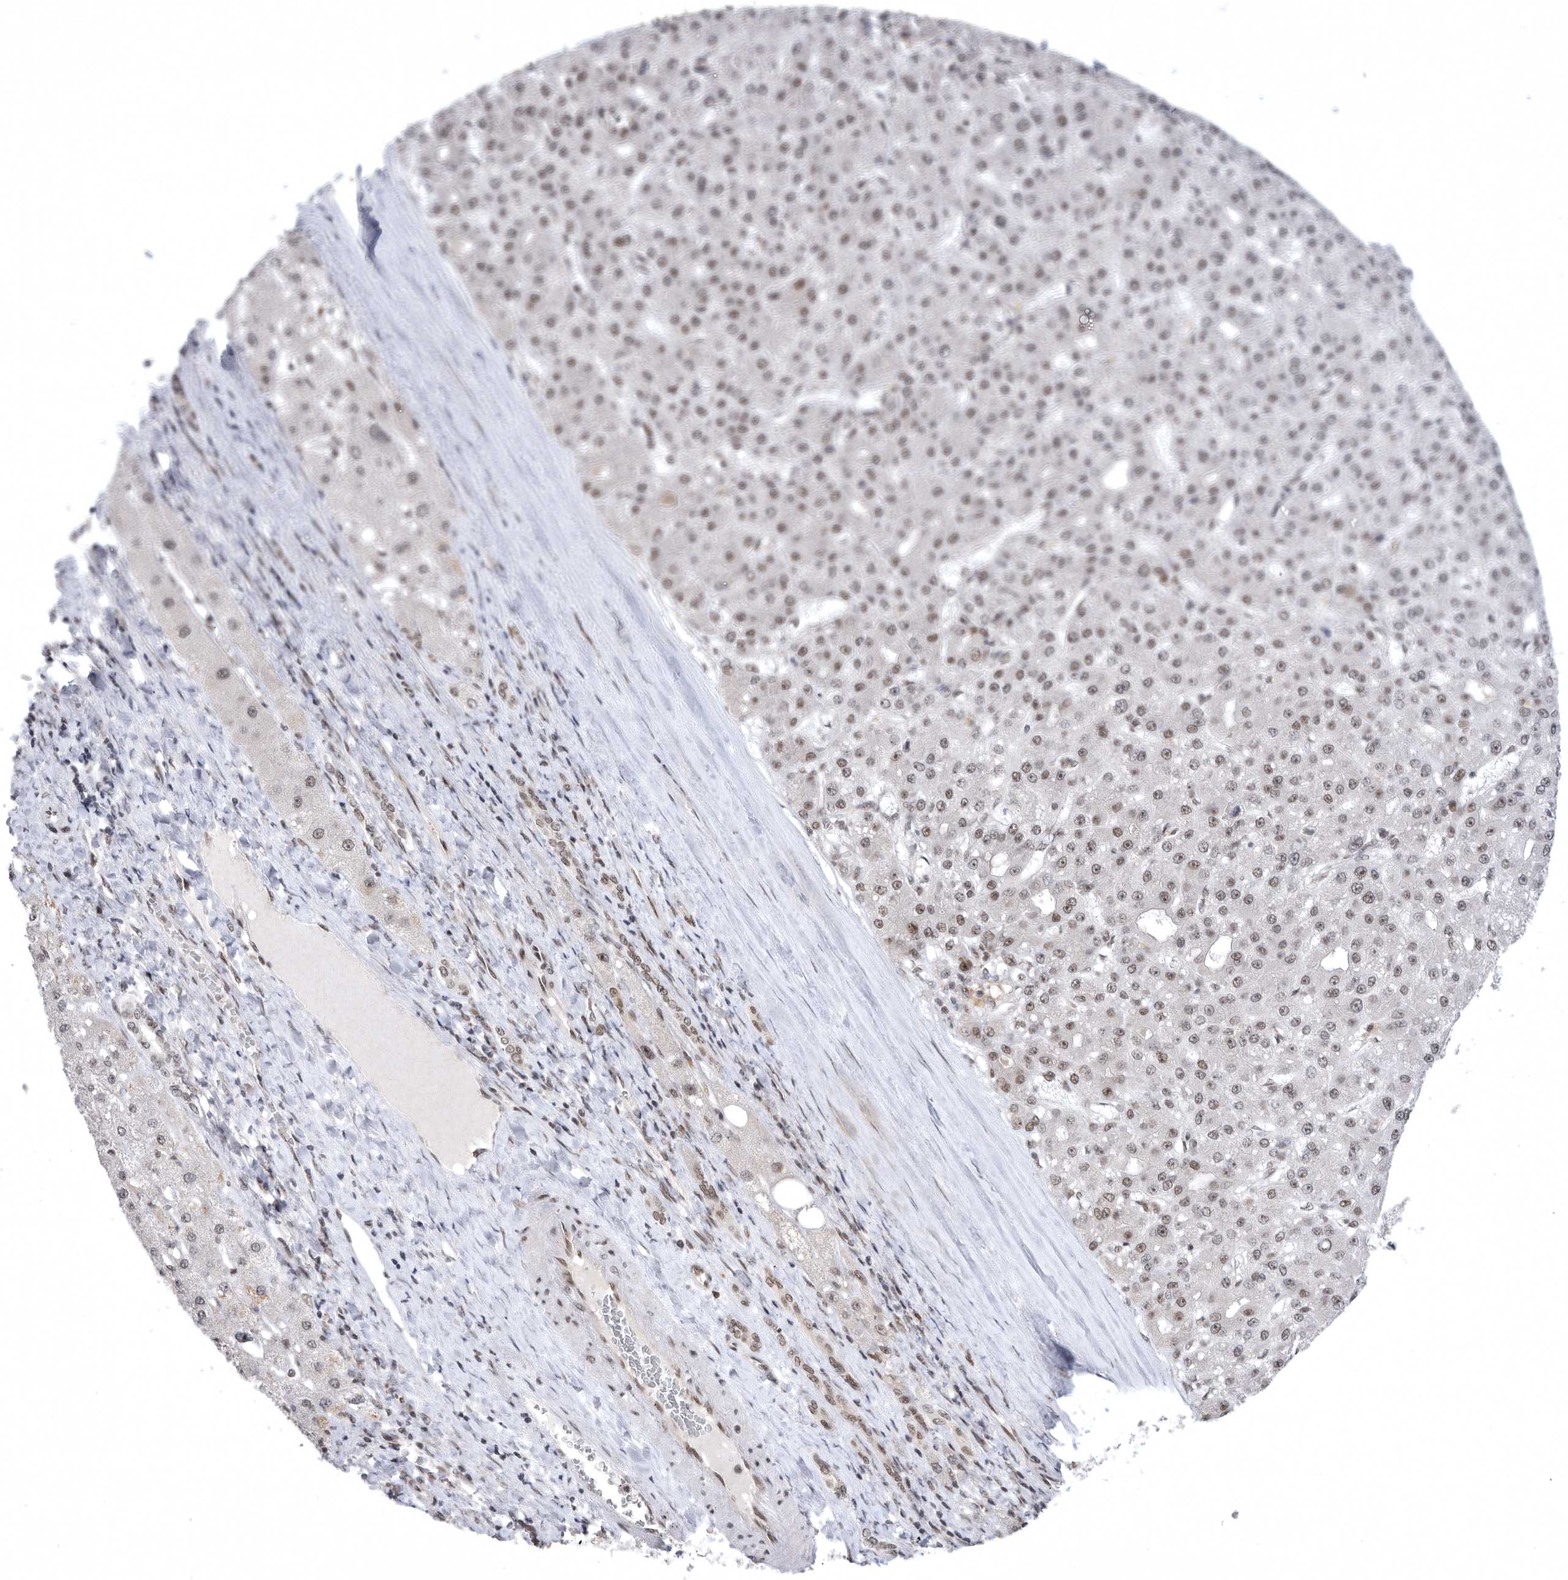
{"staining": {"intensity": "weak", "quantity": "<25%", "location": "nuclear"}, "tissue": "liver cancer", "cell_type": "Tumor cells", "image_type": "cancer", "snomed": [{"axis": "morphology", "description": "Carcinoma, Hepatocellular, NOS"}, {"axis": "topography", "description": "Liver"}], "caption": "Protein analysis of liver cancer exhibits no significant expression in tumor cells.", "gene": "ZNF830", "patient": {"sex": "male", "age": 67}}